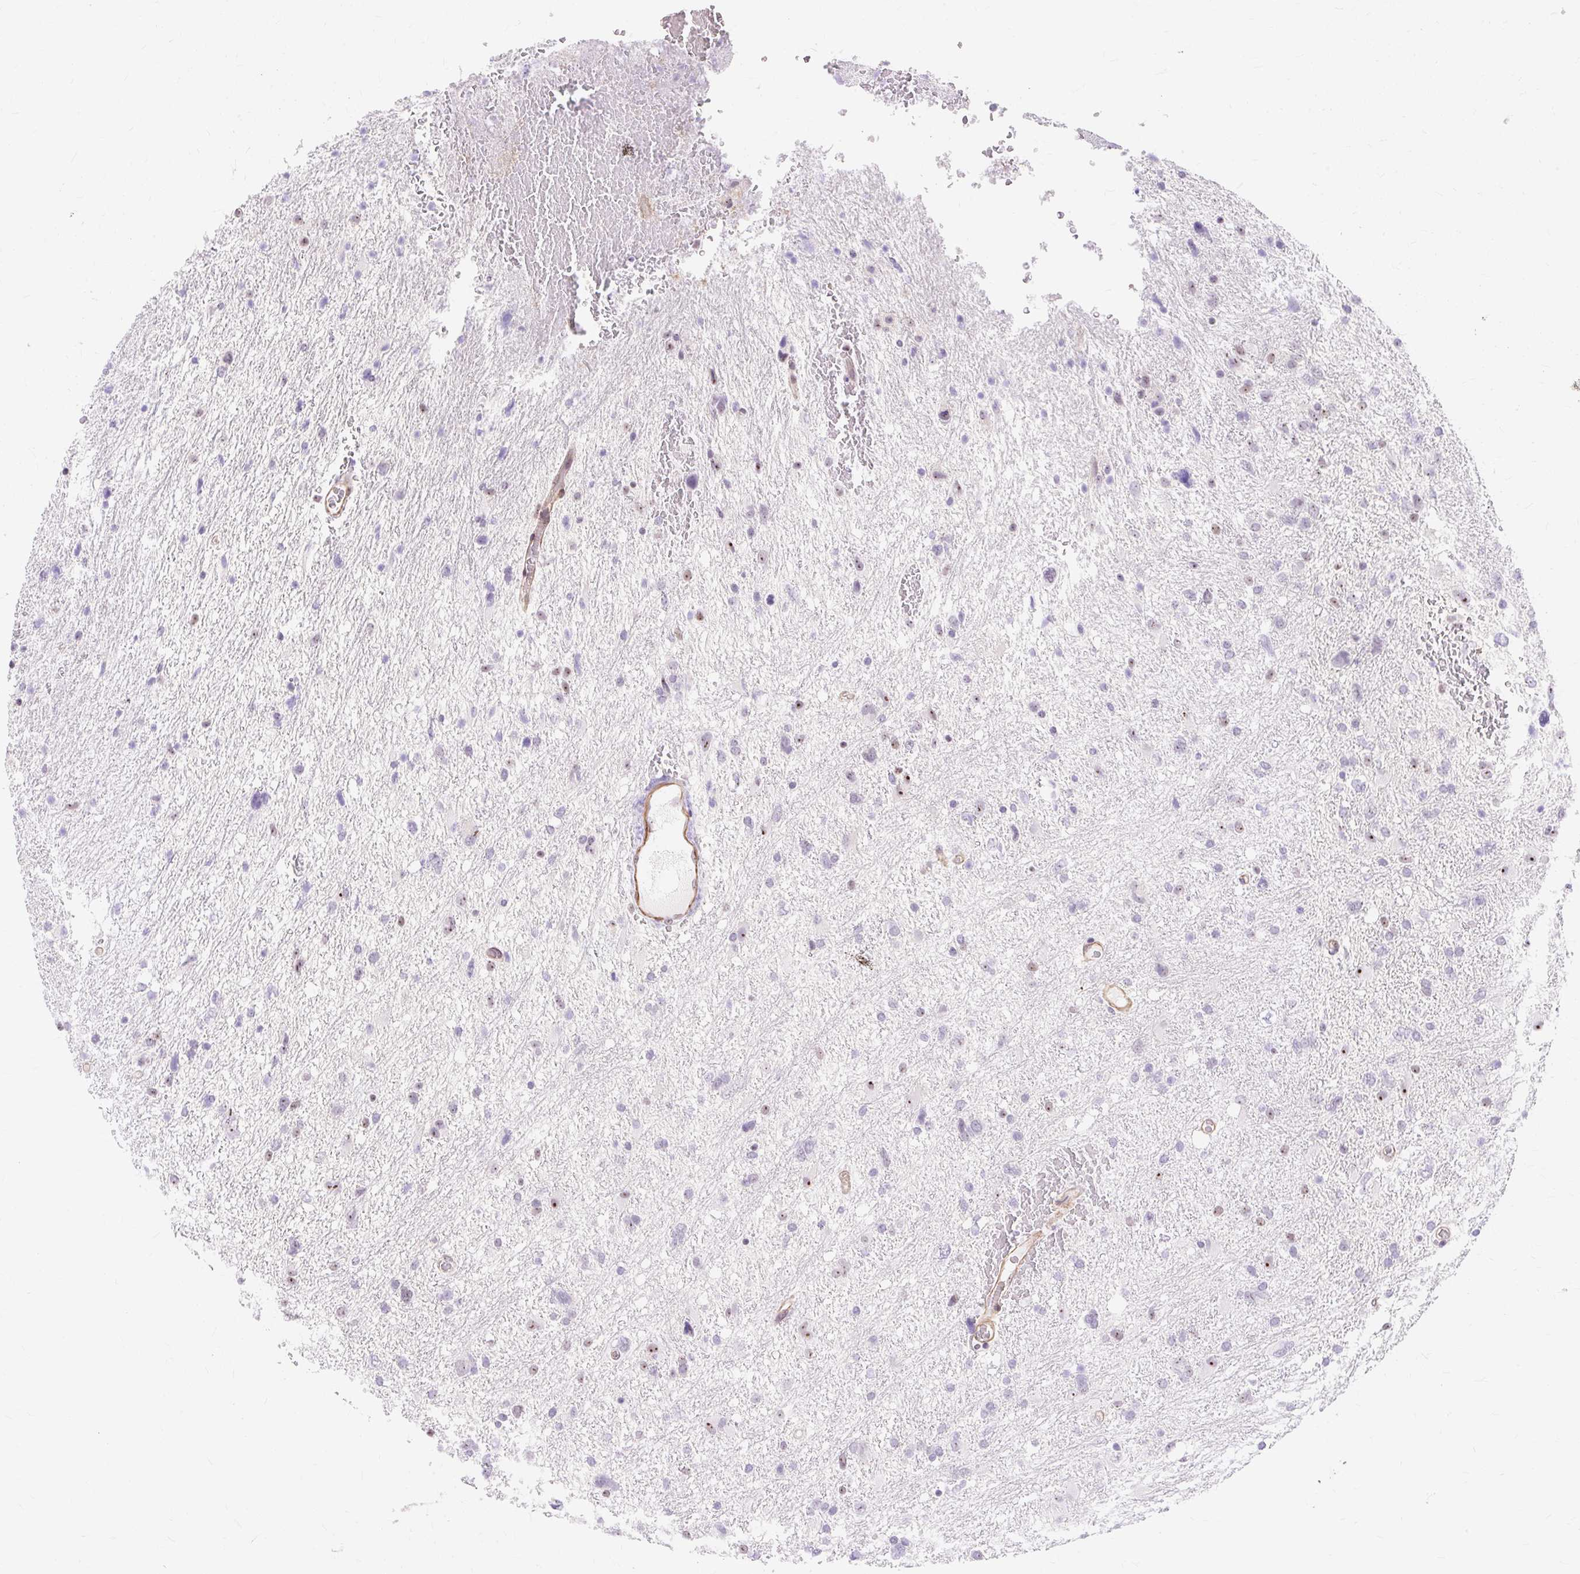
{"staining": {"intensity": "negative", "quantity": "none", "location": "none"}, "tissue": "glioma", "cell_type": "Tumor cells", "image_type": "cancer", "snomed": [{"axis": "morphology", "description": "Glioma, malignant, High grade"}, {"axis": "topography", "description": "Brain"}], "caption": "Immunohistochemistry (IHC) photomicrograph of neoplastic tissue: glioma stained with DAB (3,3'-diaminobenzidine) reveals no significant protein staining in tumor cells. The staining is performed using DAB (3,3'-diaminobenzidine) brown chromogen with nuclei counter-stained in using hematoxylin.", "gene": "OBP2A", "patient": {"sex": "male", "age": 61}}